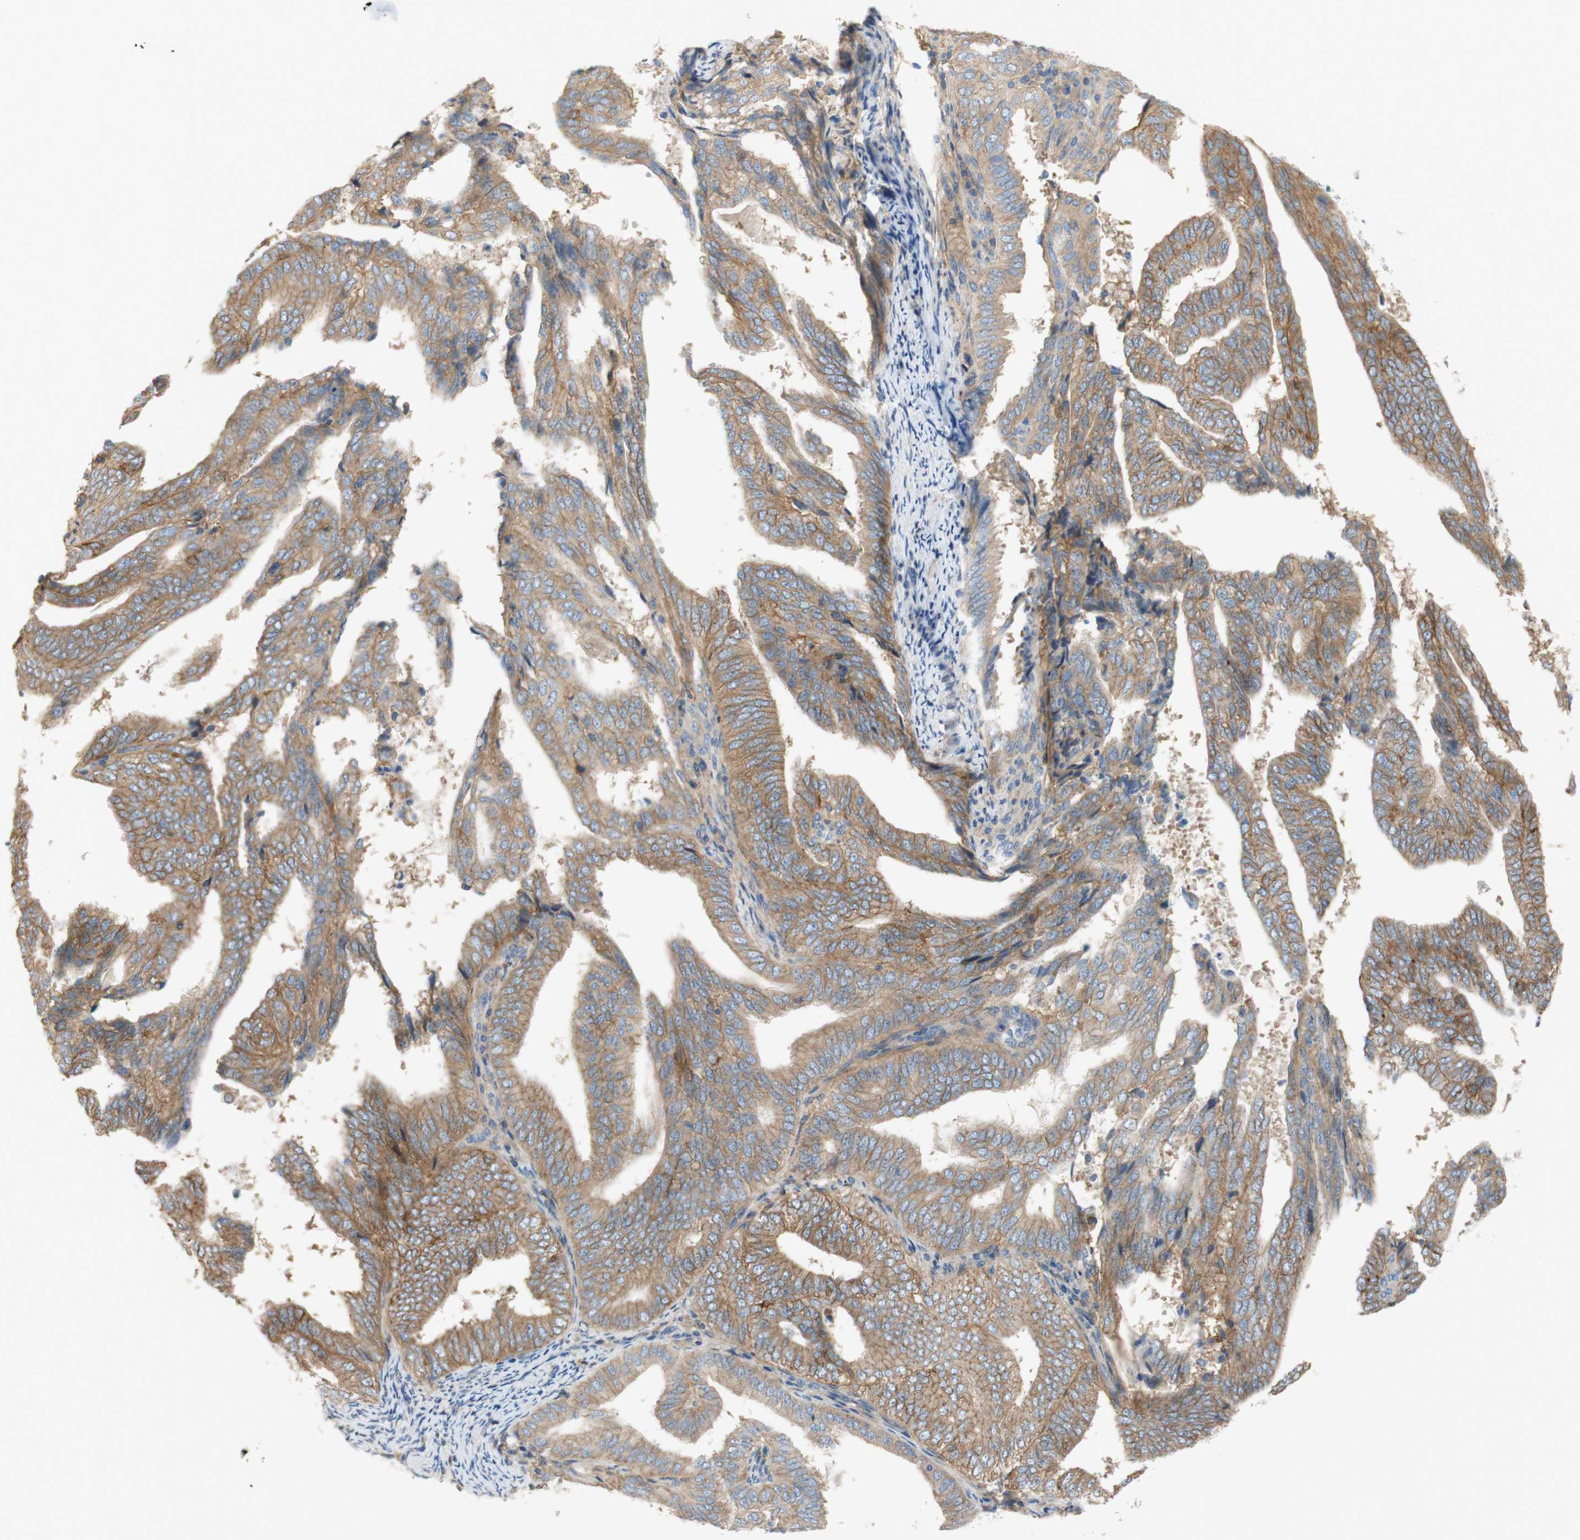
{"staining": {"intensity": "moderate", "quantity": ">75%", "location": "cytoplasmic/membranous"}, "tissue": "endometrial cancer", "cell_type": "Tumor cells", "image_type": "cancer", "snomed": [{"axis": "morphology", "description": "Adenocarcinoma, NOS"}, {"axis": "topography", "description": "Endometrium"}], "caption": "A medium amount of moderate cytoplasmic/membranous positivity is identified in about >75% of tumor cells in endometrial adenocarcinoma tissue.", "gene": "ATP2B1", "patient": {"sex": "female", "age": 58}}